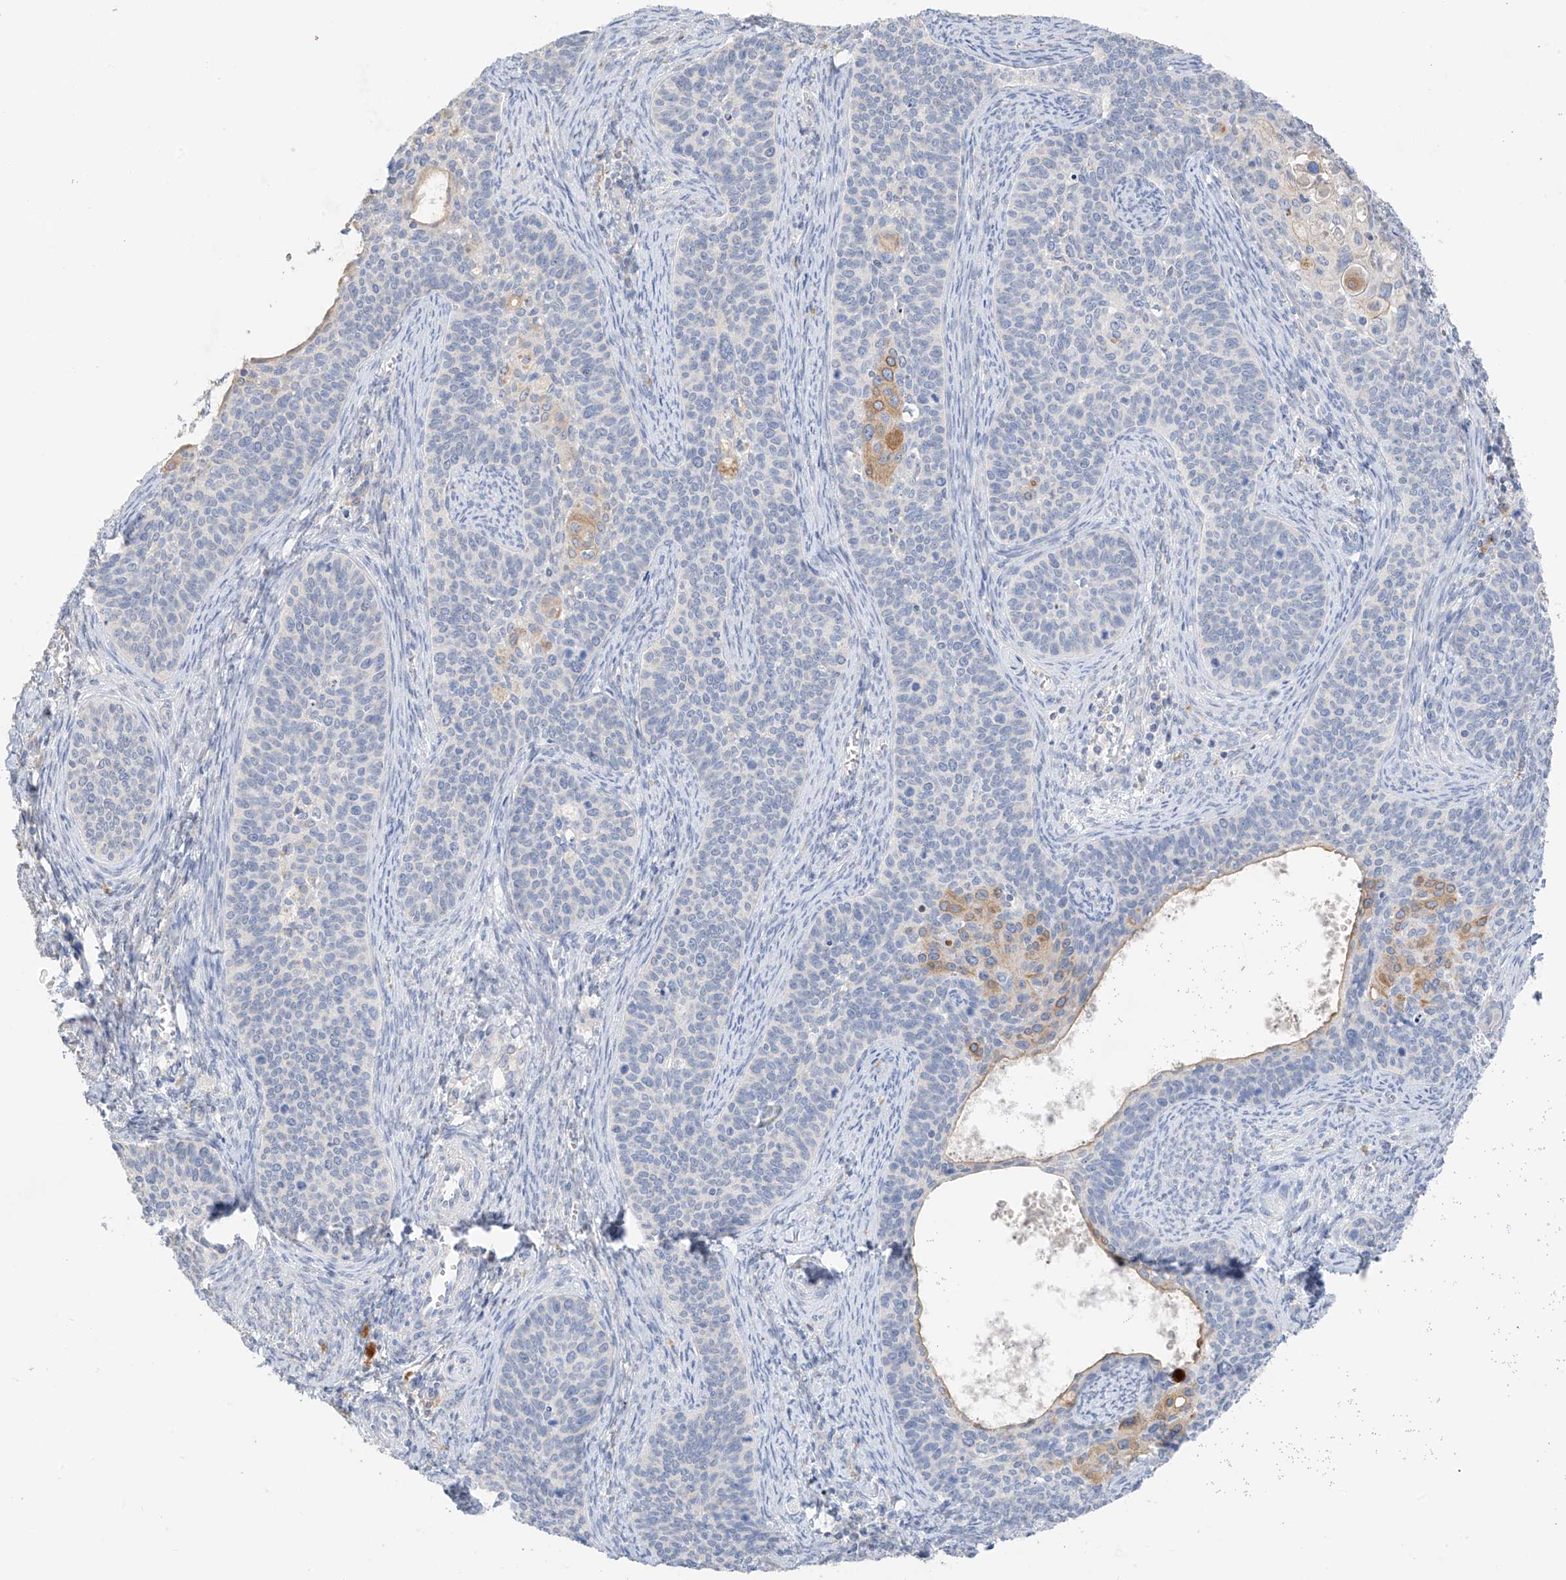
{"staining": {"intensity": "negative", "quantity": "none", "location": "none"}, "tissue": "cervical cancer", "cell_type": "Tumor cells", "image_type": "cancer", "snomed": [{"axis": "morphology", "description": "Squamous cell carcinoma, NOS"}, {"axis": "topography", "description": "Cervix"}], "caption": "A micrograph of cervical squamous cell carcinoma stained for a protein reveals no brown staining in tumor cells. (Brightfield microscopy of DAB (3,3'-diaminobenzidine) immunohistochemistry (IHC) at high magnification).", "gene": "CAPN13", "patient": {"sex": "female", "age": 33}}